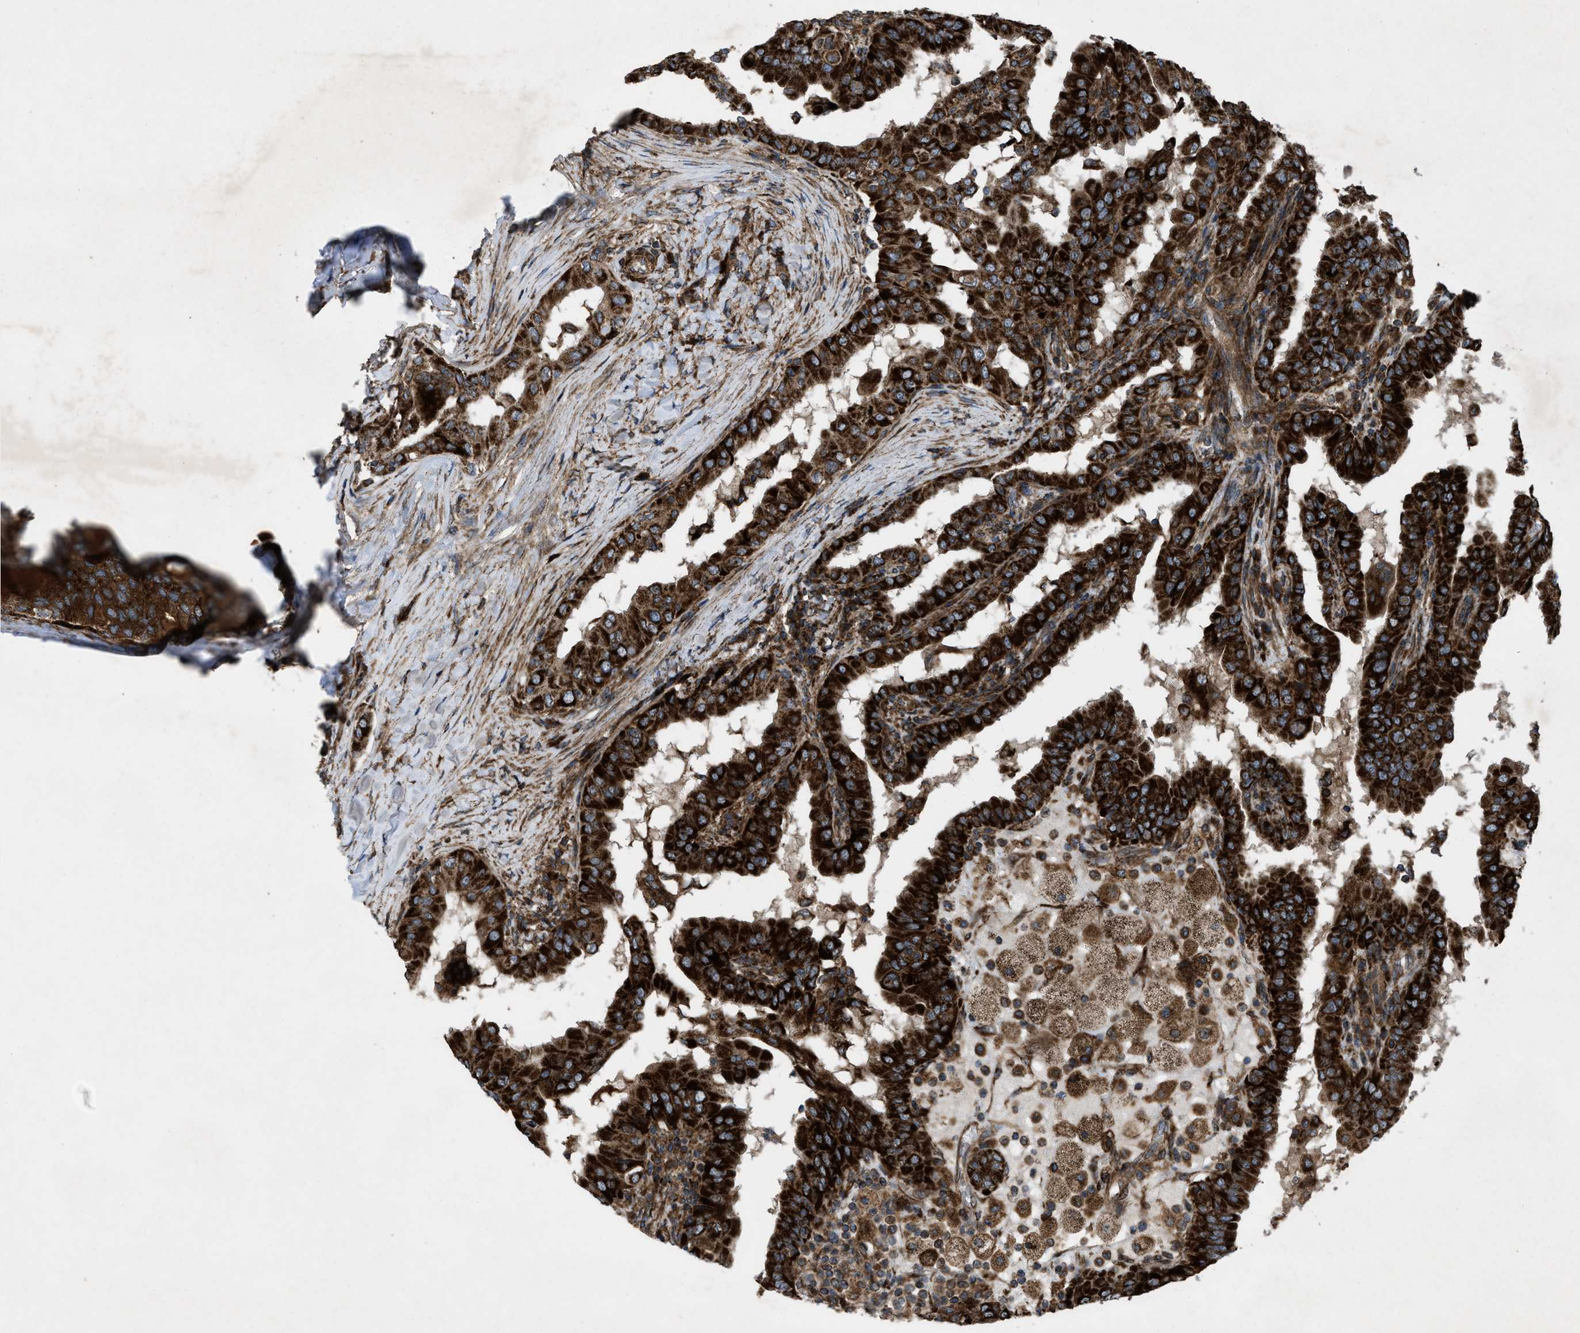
{"staining": {"intensity": "strong", "quantity": ">75%", "location": "cytoplasmic/membranous"}, "tissue": "thyroid cancer", "cell_type": "Tumor cells", "image_type": "cancer", "snomed": [{"axis": "morphology", "description": "Papillary adenocarcinoma, NOS"}, {"axis": "topography", "description": "Thyroid gland"}], "caption": "Immunohistochemistry (IHC) photomicrograph of human papillary adenocarcinoma (thyroid) stained for a protein (brown), which exhibits high levels of strong cytoplasmic/membranous expression in about >75% of tumor cells.", "gene": "PER3", "patient": {"sex": "male", "age": 33}}